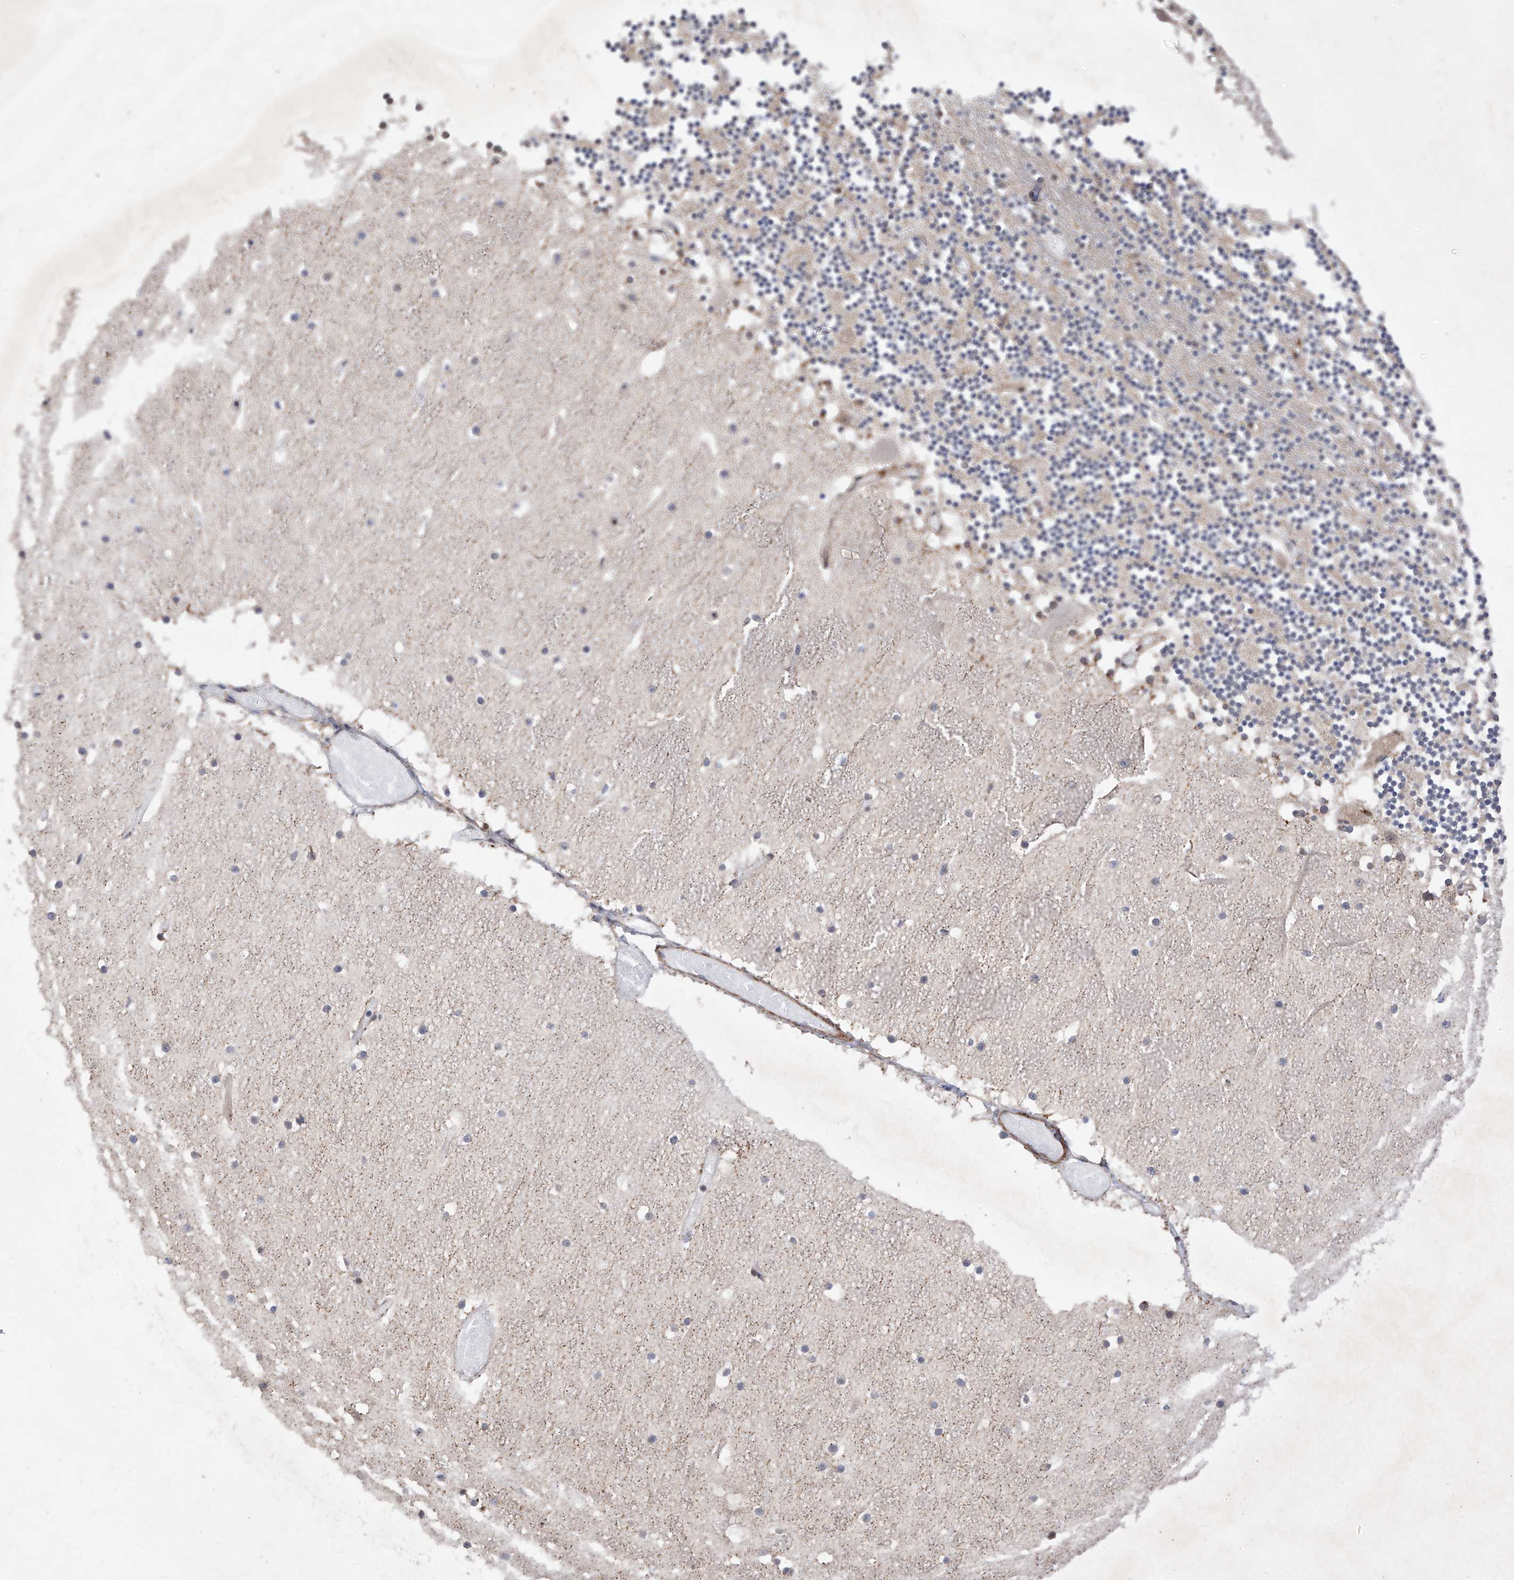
{"staining": {"intensity": "moderate", "quantity": "25%-75%", "location": "cytoplasmic/membranous"}, "tissue": "cerebellum", "cell_type": "Cells in granular layer", "image_type": "normal", "snomed": [{"axis": "morphology", "description": "Normal tissue, NOS"}, {"axis": "topography", "description": "Cerebellum"}], "caption": "The micrograph demonstrates immunohistochemical staining of benign cerebellum. There is moderate cytoplasmic/membranous positivity is present in about 25%-75% of cells in granular layer. The staining was performed using DAB, with brown indicating positive protein expression. Nuclei are stained blue with hematoxylin.", "gene": "LATS1", "patient": {"sex": "female", "age": 28}}